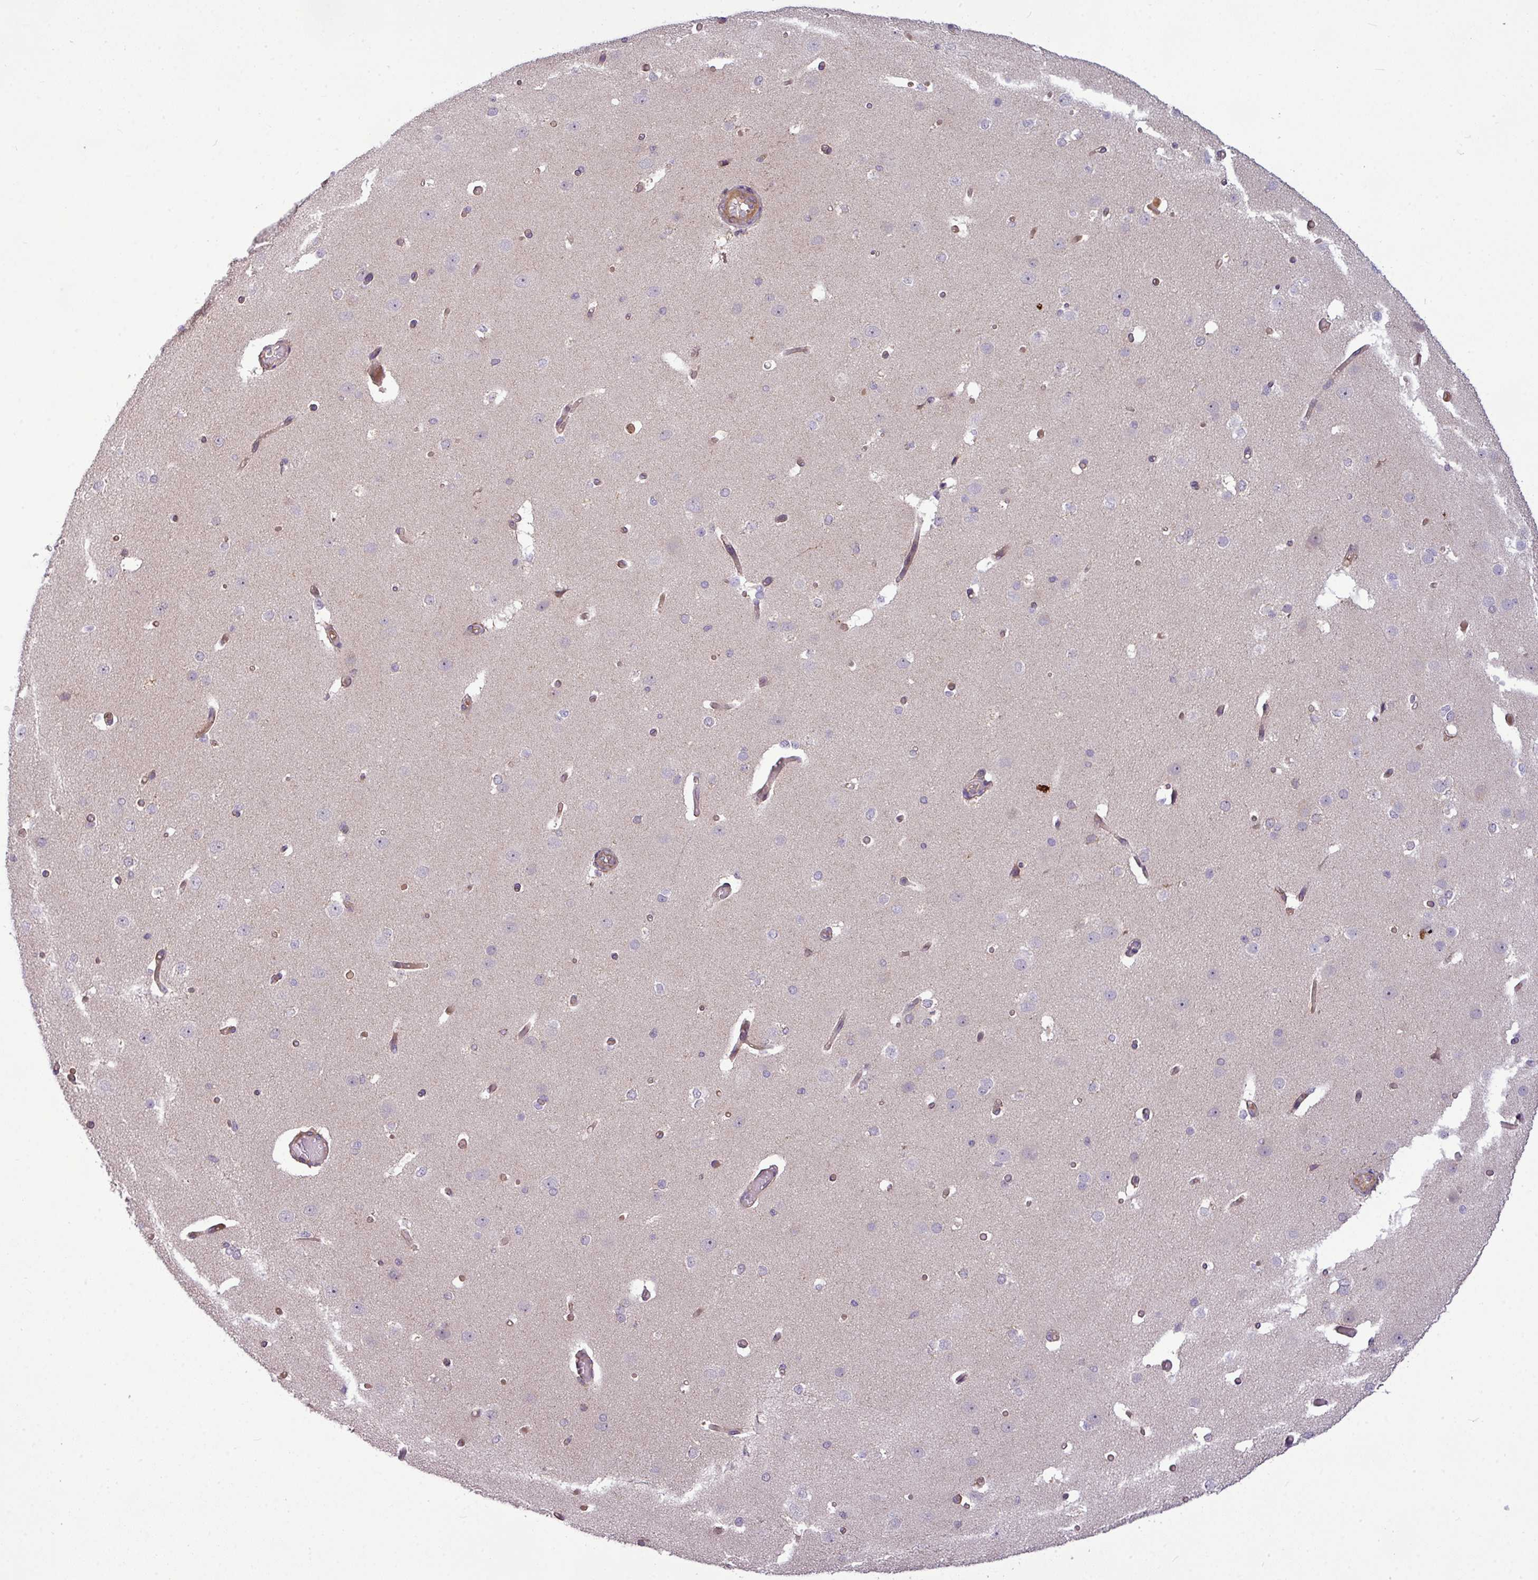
{"staining": {"intensity": "weak", "quantity": ">75%", "location": "cytoplasmic/membranous"}, "tissue": "cerebral cortex", "cell_type": "Endothelial cells", "image_type": "normal", "snomed": [{"axis": "morphology", "description": "Normal tissue, NOS"}, {"axis": "morphology", "description": "Inflammation, NOS"}, {"axis": "topography", "description": "Cerebral cortex"}], "caption": "Cerebral cortex stained for a protein demonstrates weak cytoplasmic/membranous positivity in endothelial cells. The protein of interest is shown in brown color, while the nuclei are stained blue.", "gene": "ZNF35", "patient": {"sex": "male", "age": 6}}